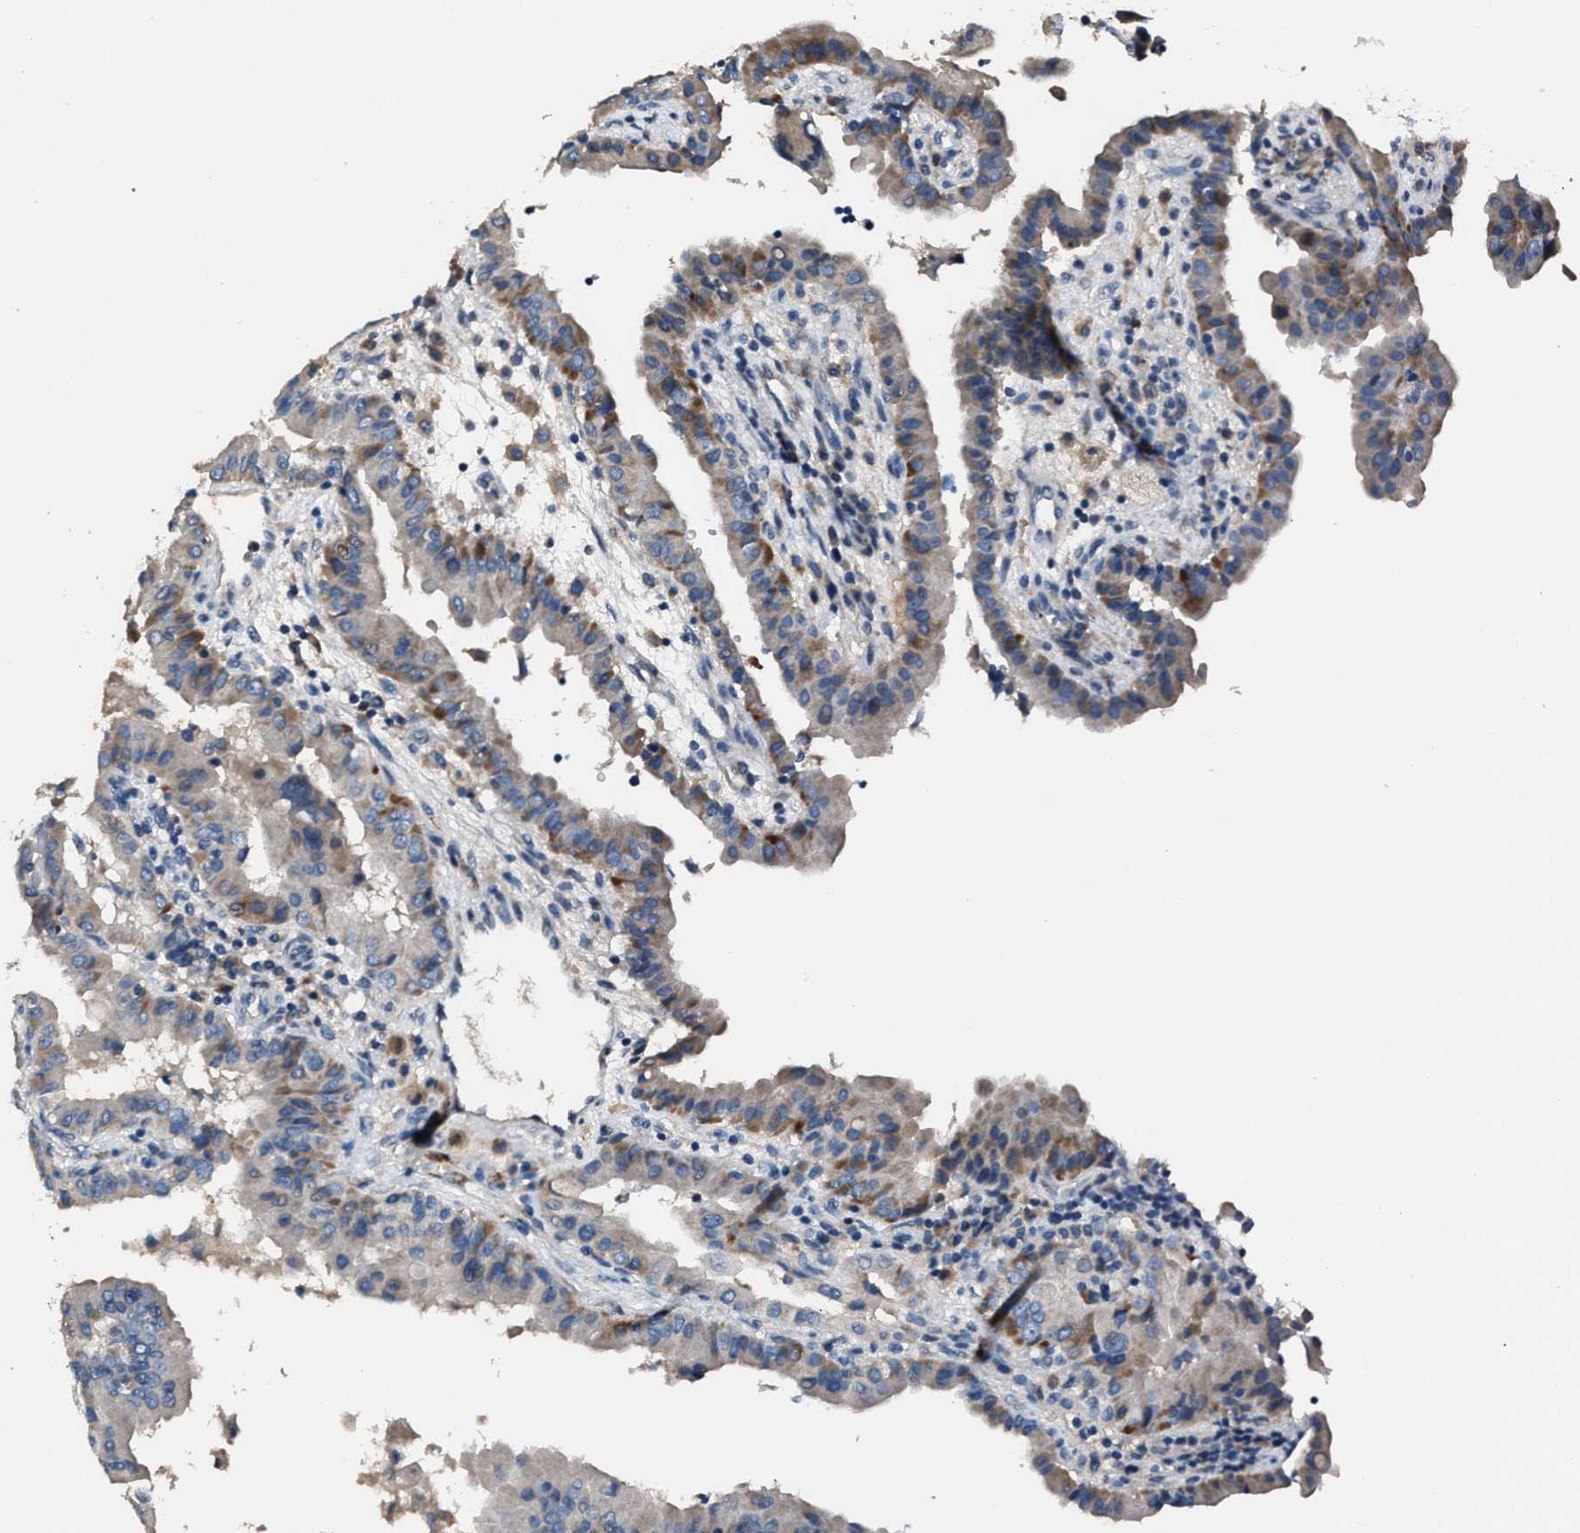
{"staining": {"intensity": "moderate", "quantity": "<25%", "location": "cytoplasmic/membranous"}, "tissue": "thyroid cancer", "cell_type": "Tumor cells", "image_type": "cancer", "snomed": [{"axis": "morphology", "description": "Papillary adenocarcinoma, NOS"}, {"axis": "topography", "description": "Thyroid gland"}], "caption": "IHC histopathology image of human thyroid cancer stained for a protein (brown), which shows low levels of moderate cytoplasmic/membranous positivity in about <25% of tumor cells.", "gene": "DNAJC24", "patient": {"sex": "male", "age": 33}}